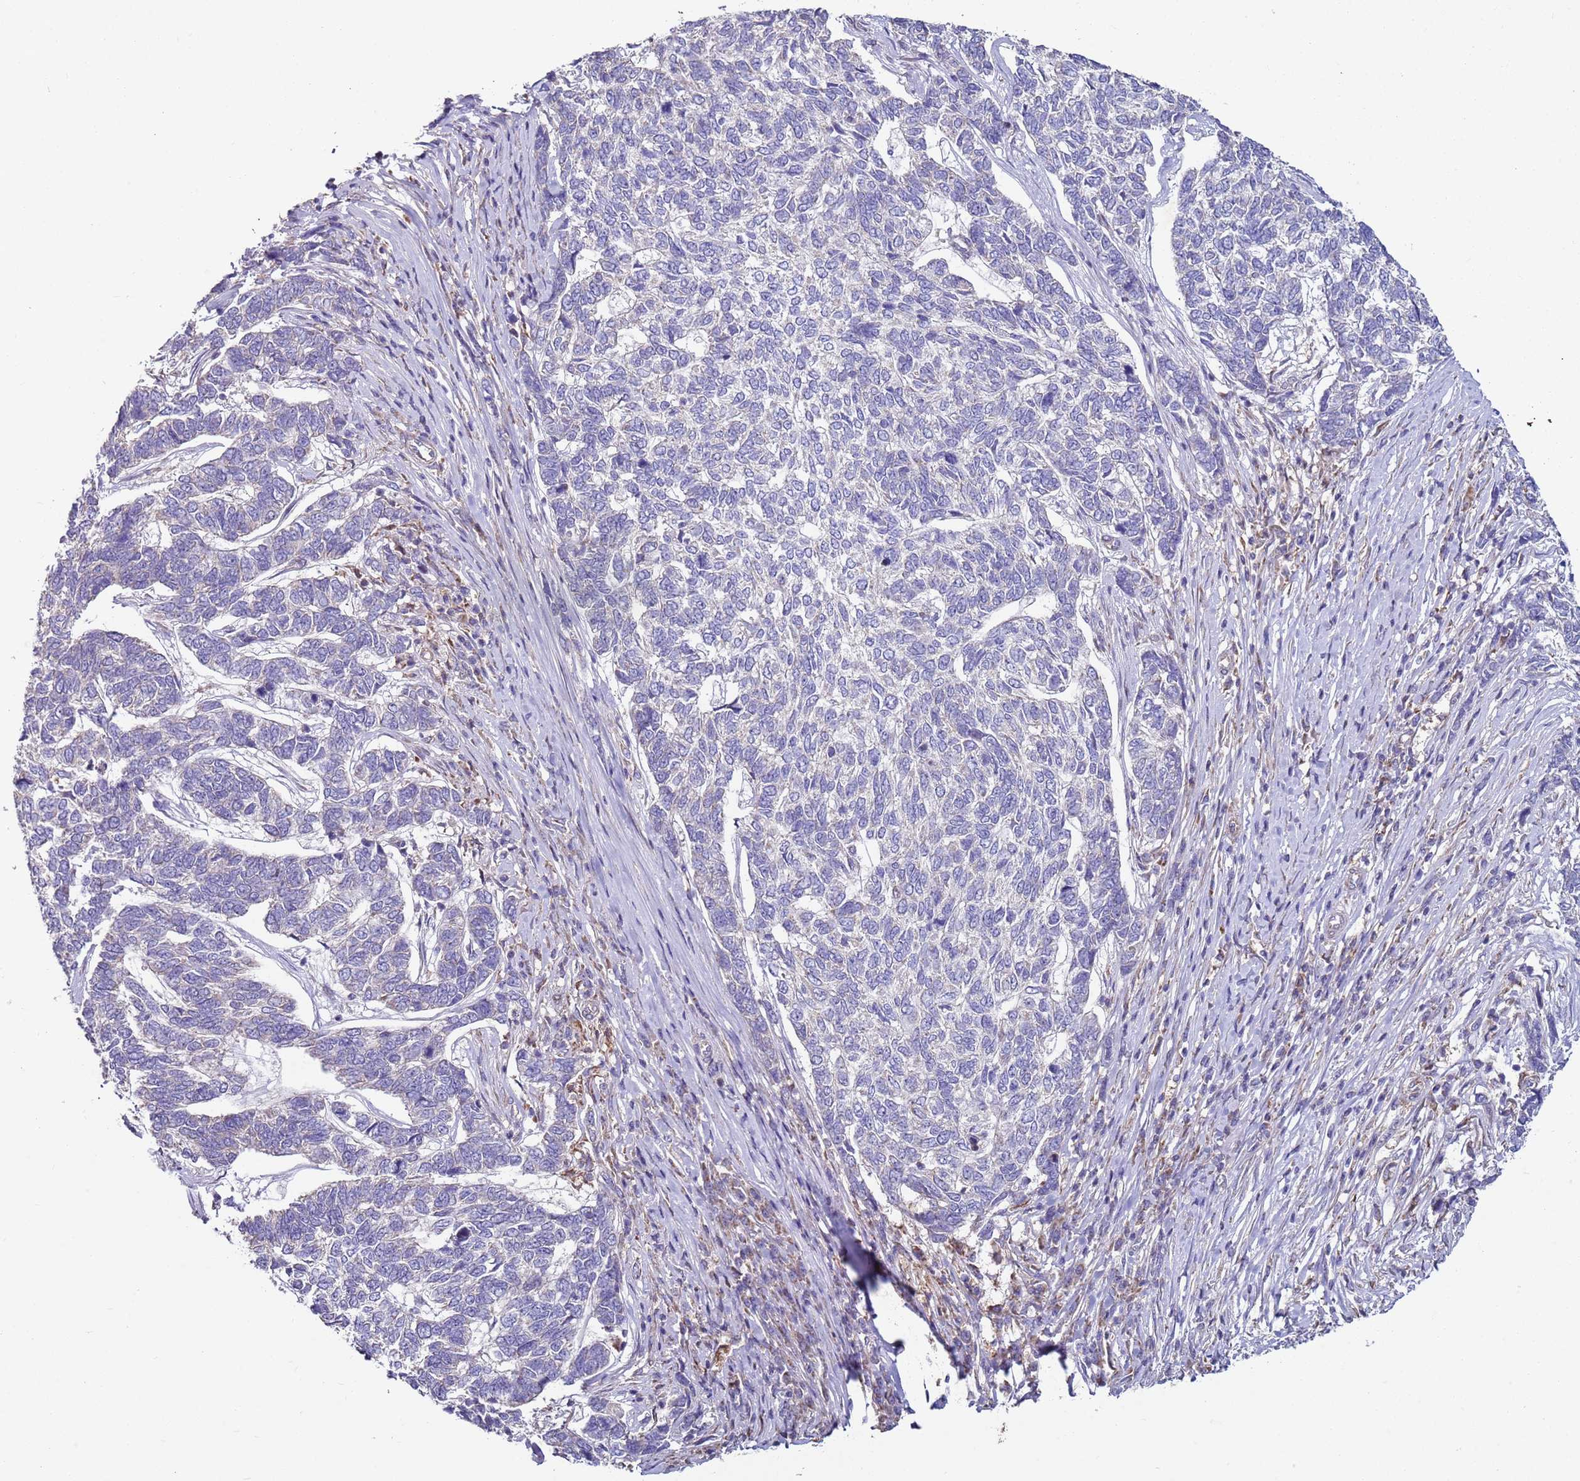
{"staining": {"intensity": "negative", "quantity": "none", "location": "none"}, "tissue": "skin cancer", "cell_type": "Tumor cells", "image_type": "cancer", "snomed": [{"axis": "morphology", "description": "Basal cell carcinoma"}, {"axis": "topography", "description": "Skin"}], "caption": "Skin cancer was stained to show a protein in brown. There is no significant expression in tumor cells. (IHC, brightfield microscopy, high magnification).", "gene": "DIP2B", "patient": {"sex": "female", "age": 65}}